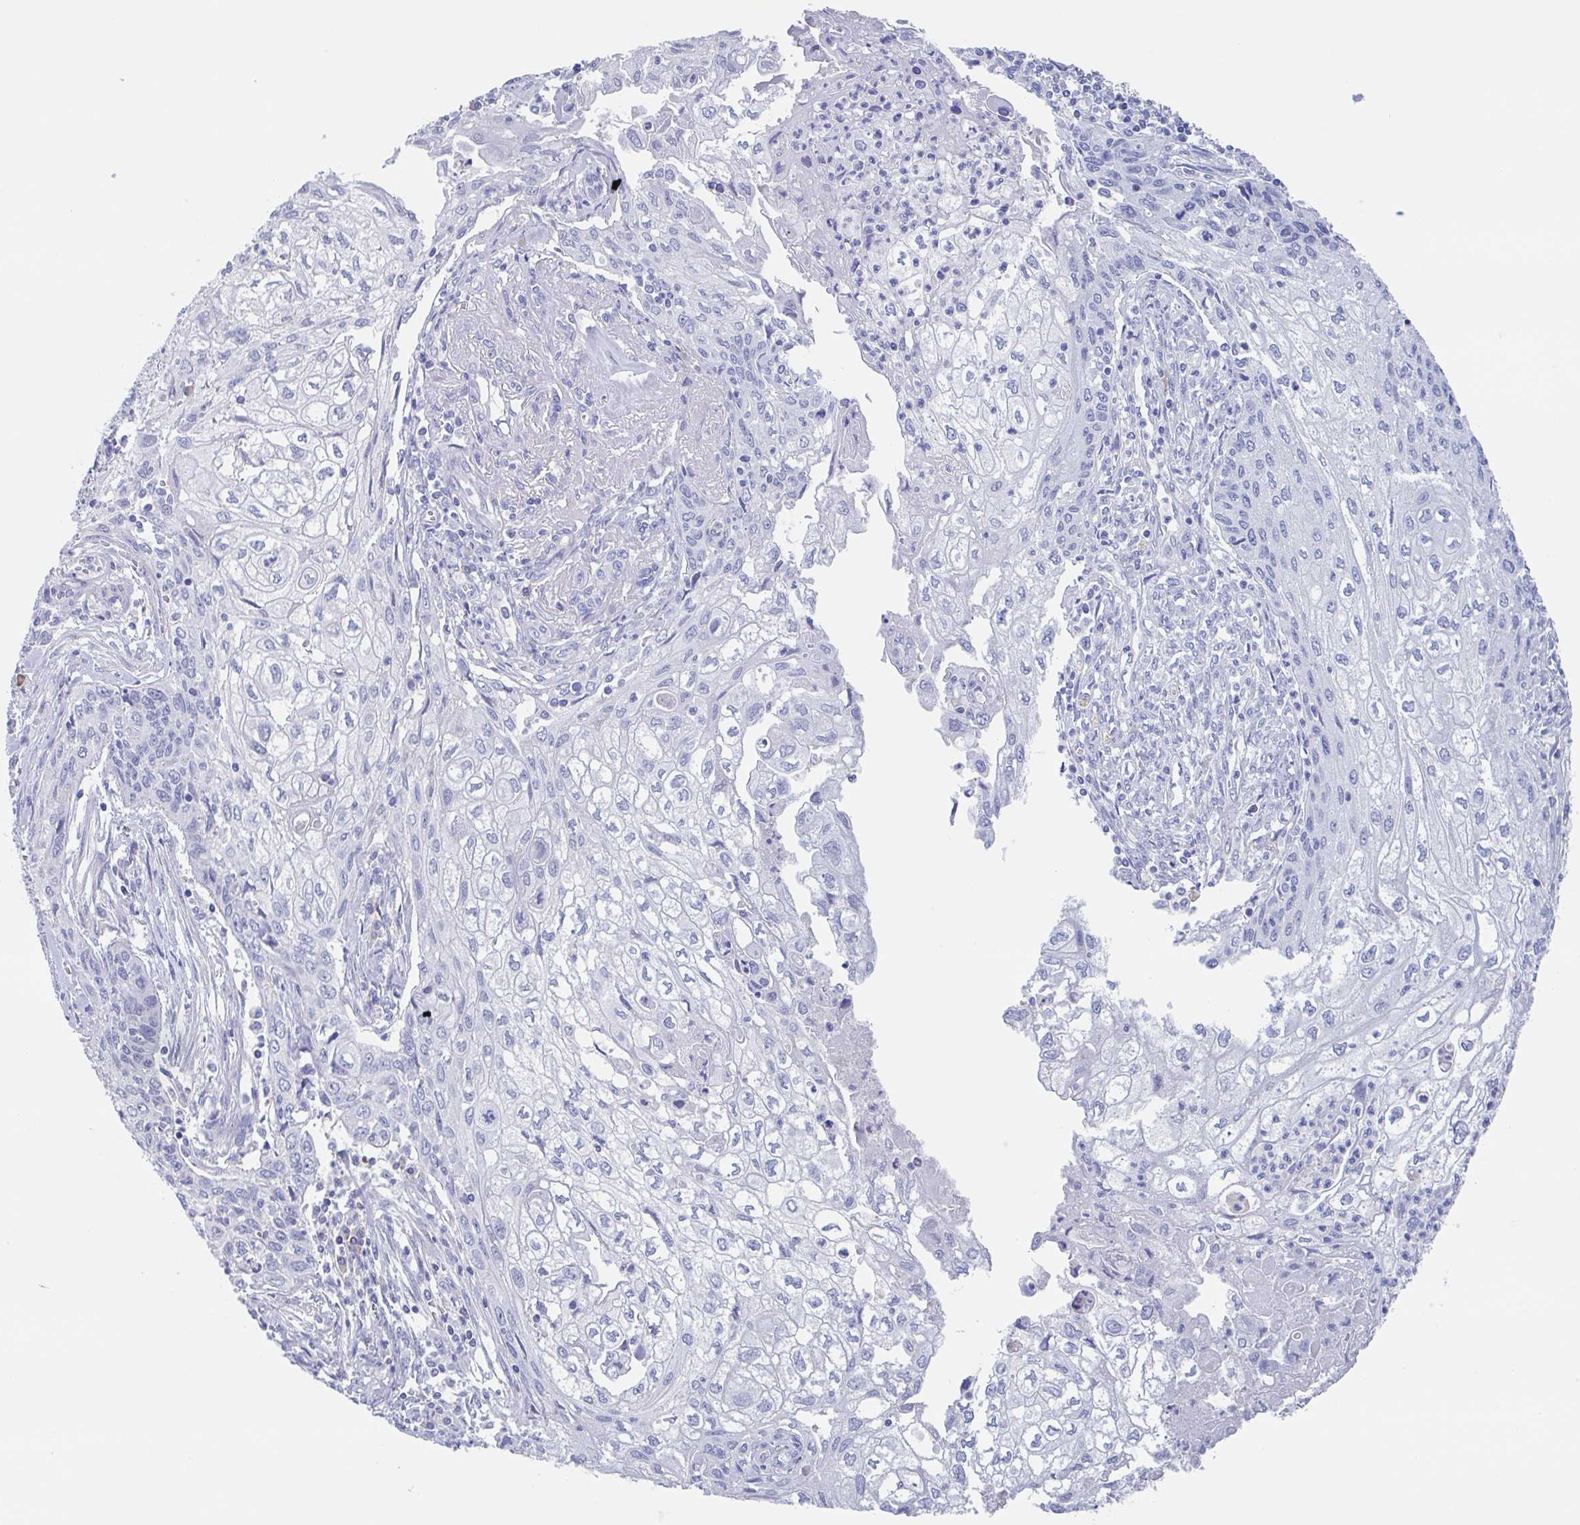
{"staining": {"intensity": "negative", "quantity": "none", "location": "none"}, "tissue": "cervical cancer", "cell_type": "Tumor cells", "image_type": "cancer", "snomed": [{"axis": "morphology", "description": "Squamous cell carcinoma, NOS"}, {"axis": "topography", "description": "Cervix"}], "caption": "Tumor cells are negative for protein expression in human cervical squamous cell carcinoma.", "gene": "NOXRED1", "patient": {"sex": "female", "age": 67}}